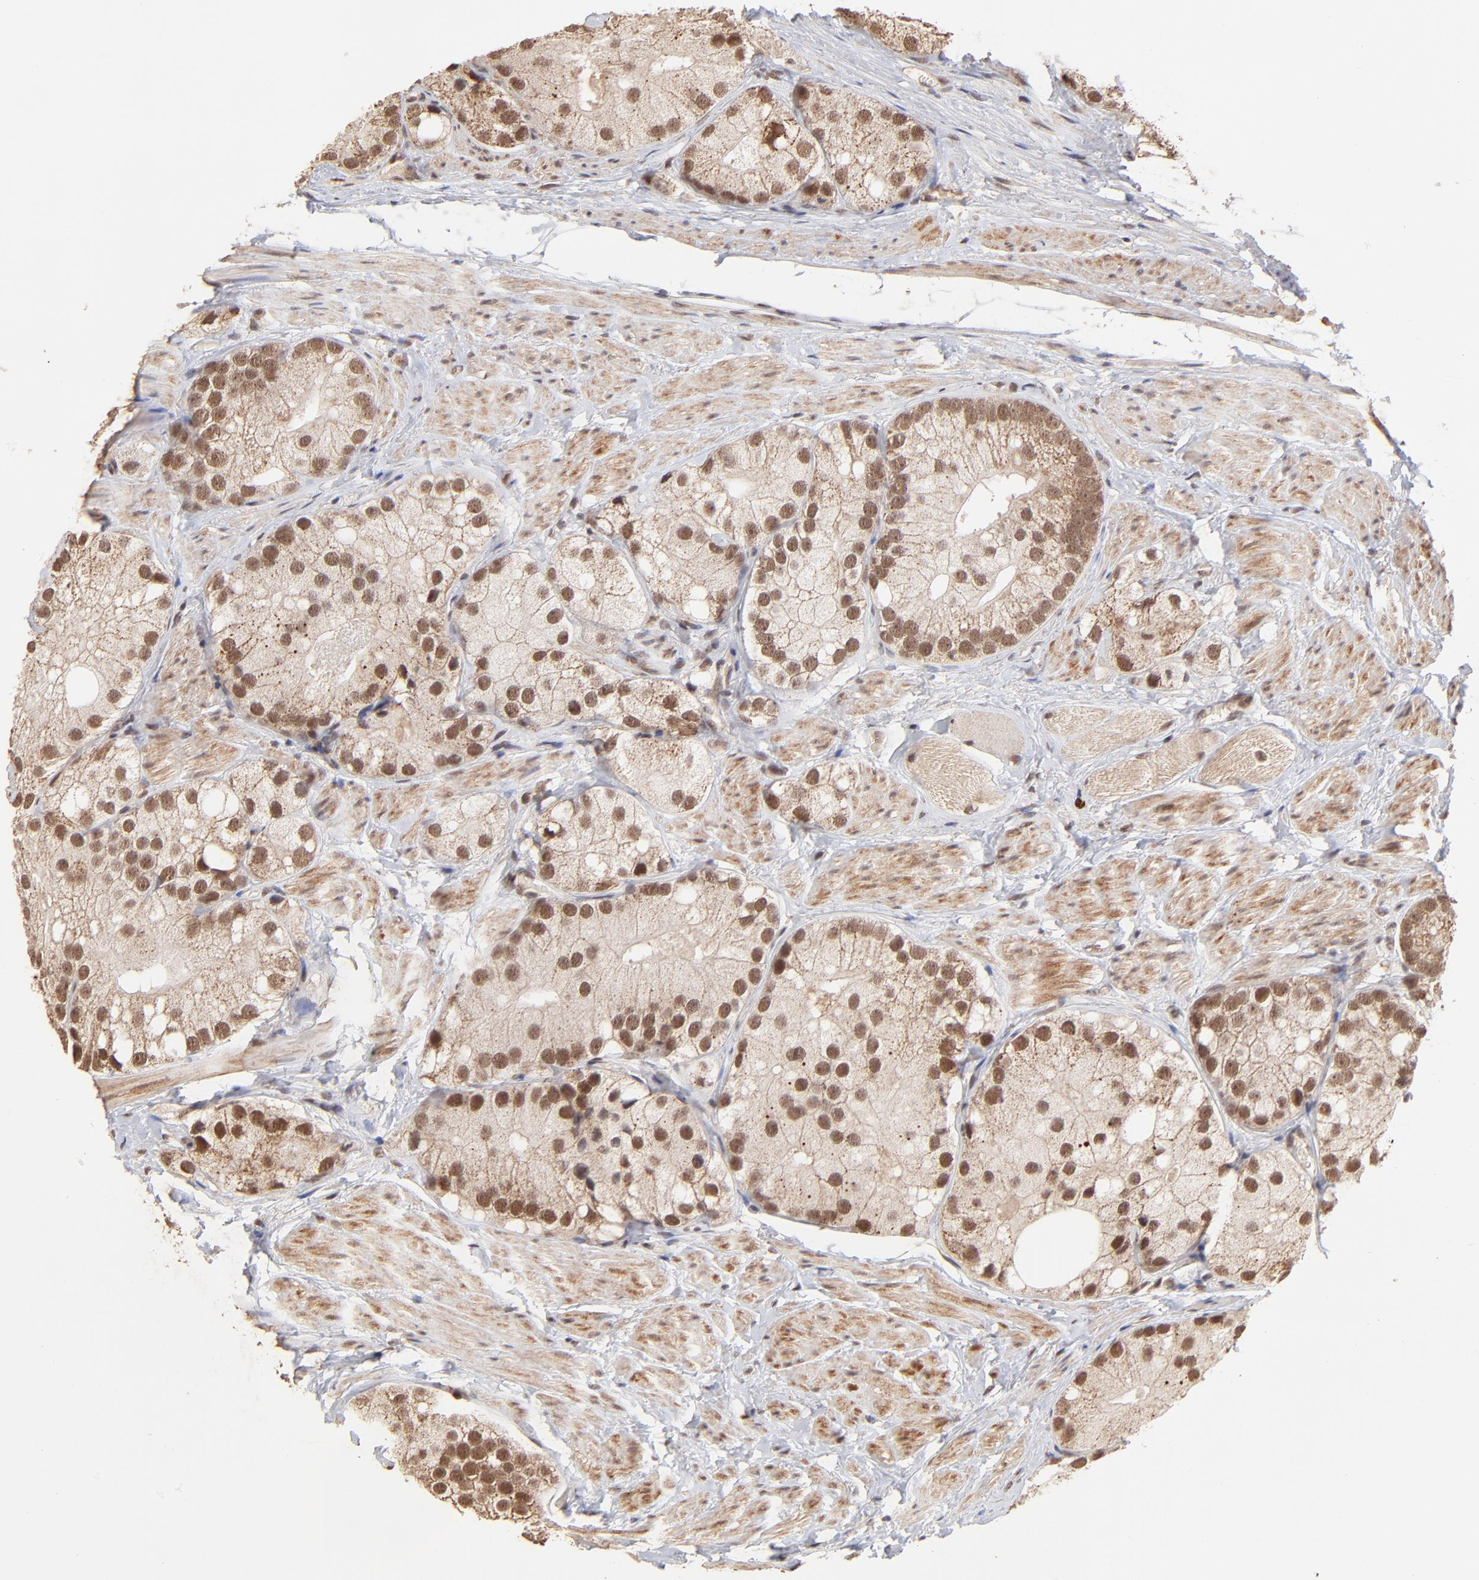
{"staining": {"intensity": "strong", "quantity": ">75%", "location": "cytoplasmic/membranous,nuclear"}, "tissue": "prostate cancer", "cell_type": "Tumor cells", "image_type": "cancer", "snomed": [{"axis": "morphology", "description": "Adenocarcinoma, Low grade"}, {"axis": "topography", "description": "Prostate"}], "caption": "Immunohistochemistry (DAB (3,3'-diaminobenzidine)) staining of human prostate cancer demonstrates strong cytoplasmic/membranous and nuclear protein expression in about >75% of tumor cells.", "gene": "MED15", "patient": {"sex": "male", "age": 69}}